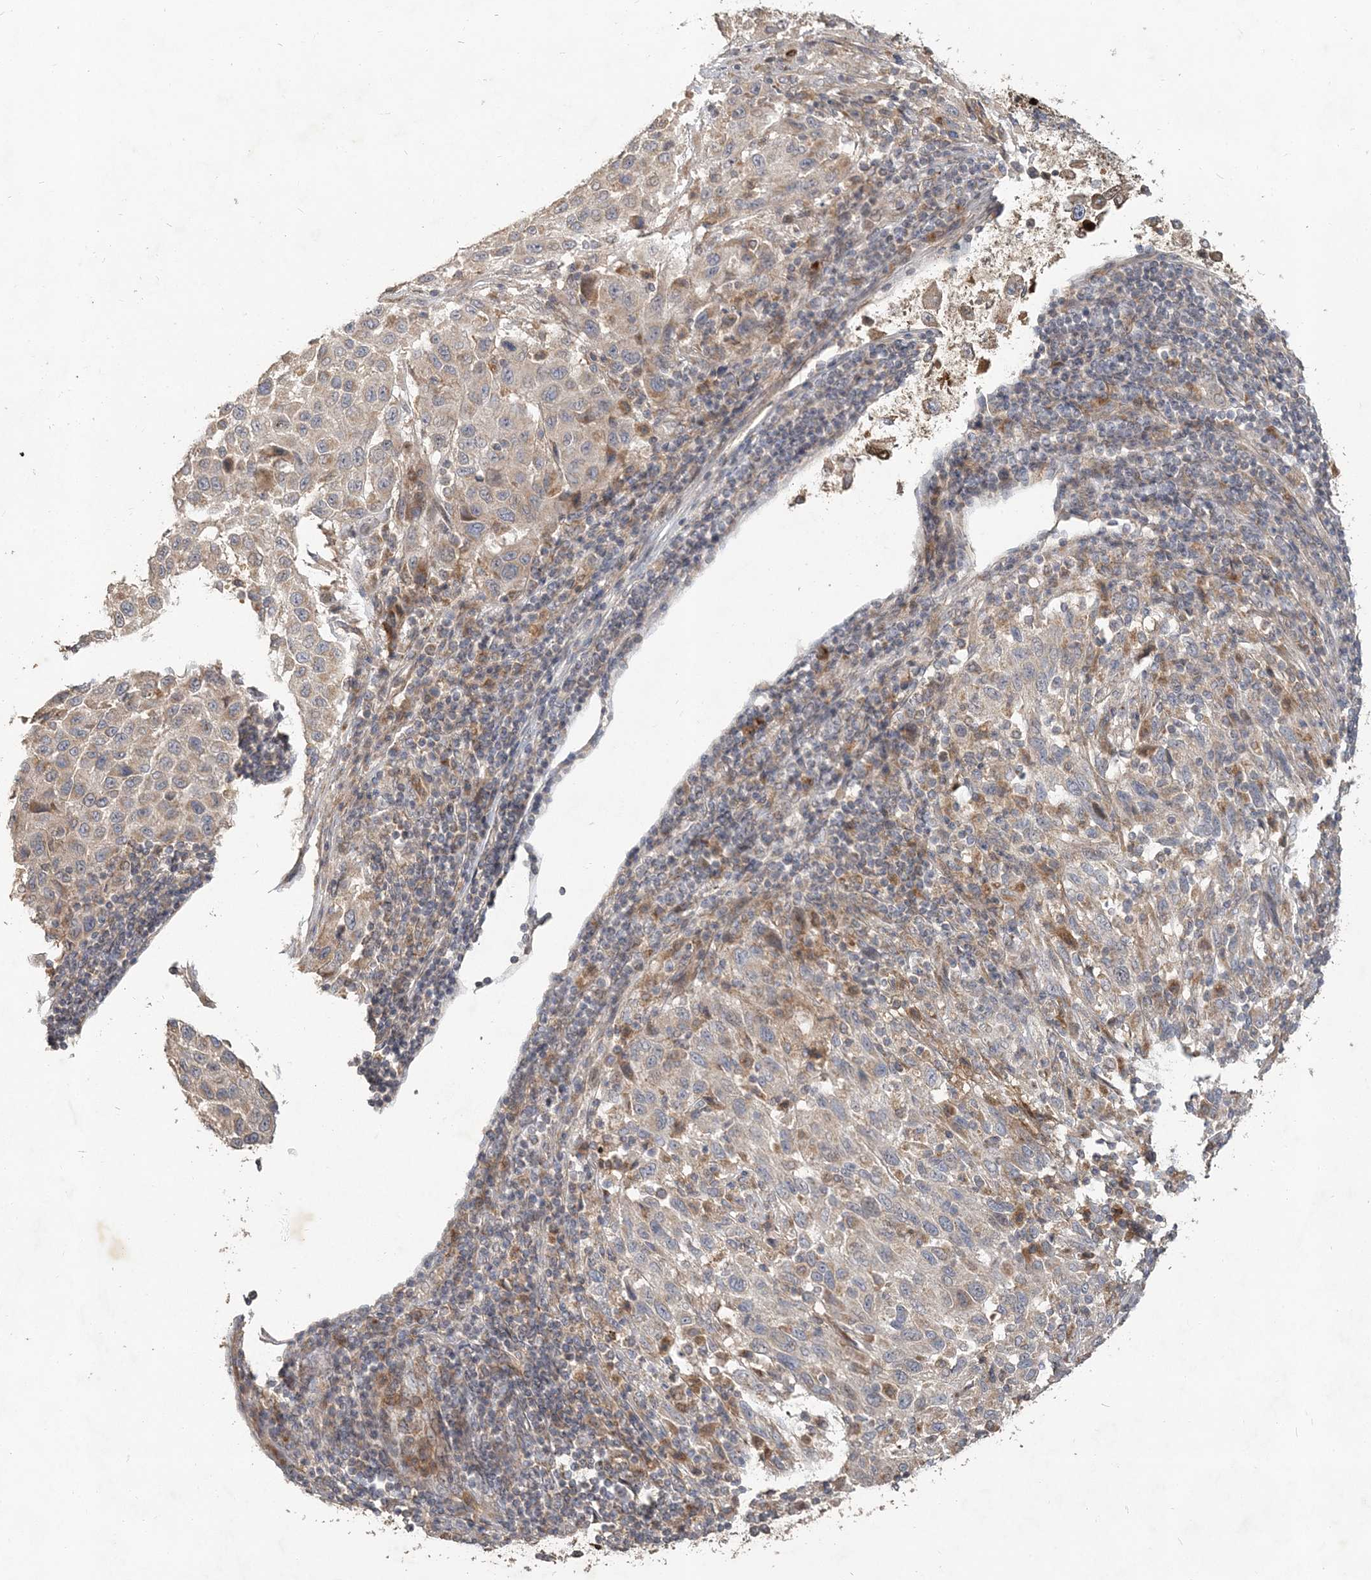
{"staining": {"intensity": "weak", "quantity": "<25%", "location": "cytoplasmic/membranous"}, "tissue": "melanoma", "cell_type": "Tumor cells", "image_type": "cancer", "snomed": [{"axis": "morphology", "description": "Malignant melanoma, Metastatic site"}, {"axis": "topography", "description": "Lymph node"}], "caption": "The immunohistochemistry (IHC) histopathology image has no significant positivity in tumor cells of melanoma tissue.", "gene": "RAB14", "patient": {"sex": "male", "age": 61}}